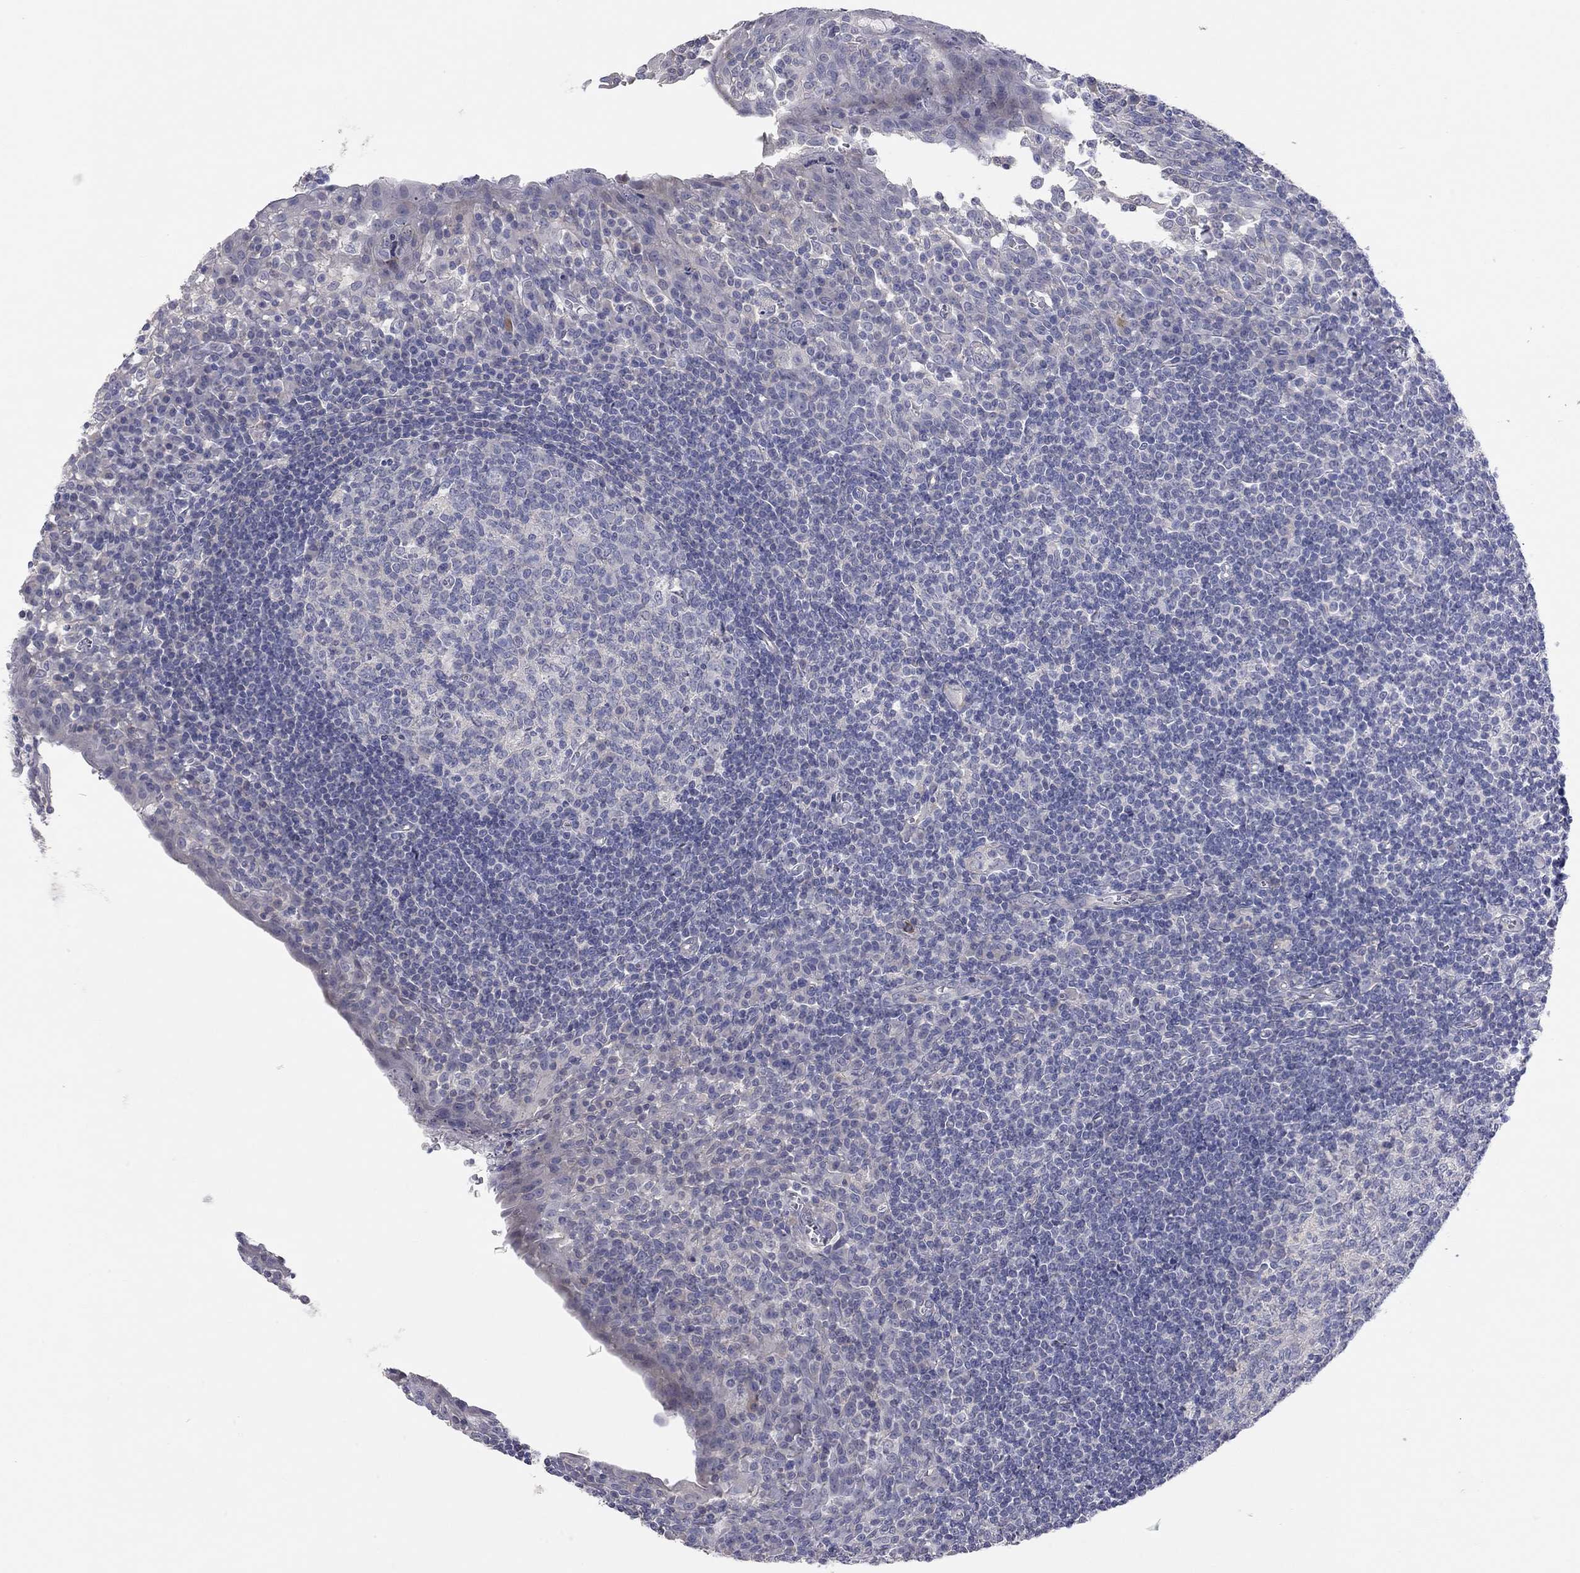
{"staining": {"intensity": "negative", "quantity": "none", "location": "none"}, "tissue": "tonsil", "cell_type": "Germinal center cells", "image_type": "normal", "snomed": [{"axis": "morphology", "description": "Normal tissue, NOS"}, {"axis": "topography", "description": "Tonsil"}], "caption": "The image shows no staining of germinal center cells in benign tonsil.", "gene": "KCNB1", "patient": {"sex": "female", "age": 13}}